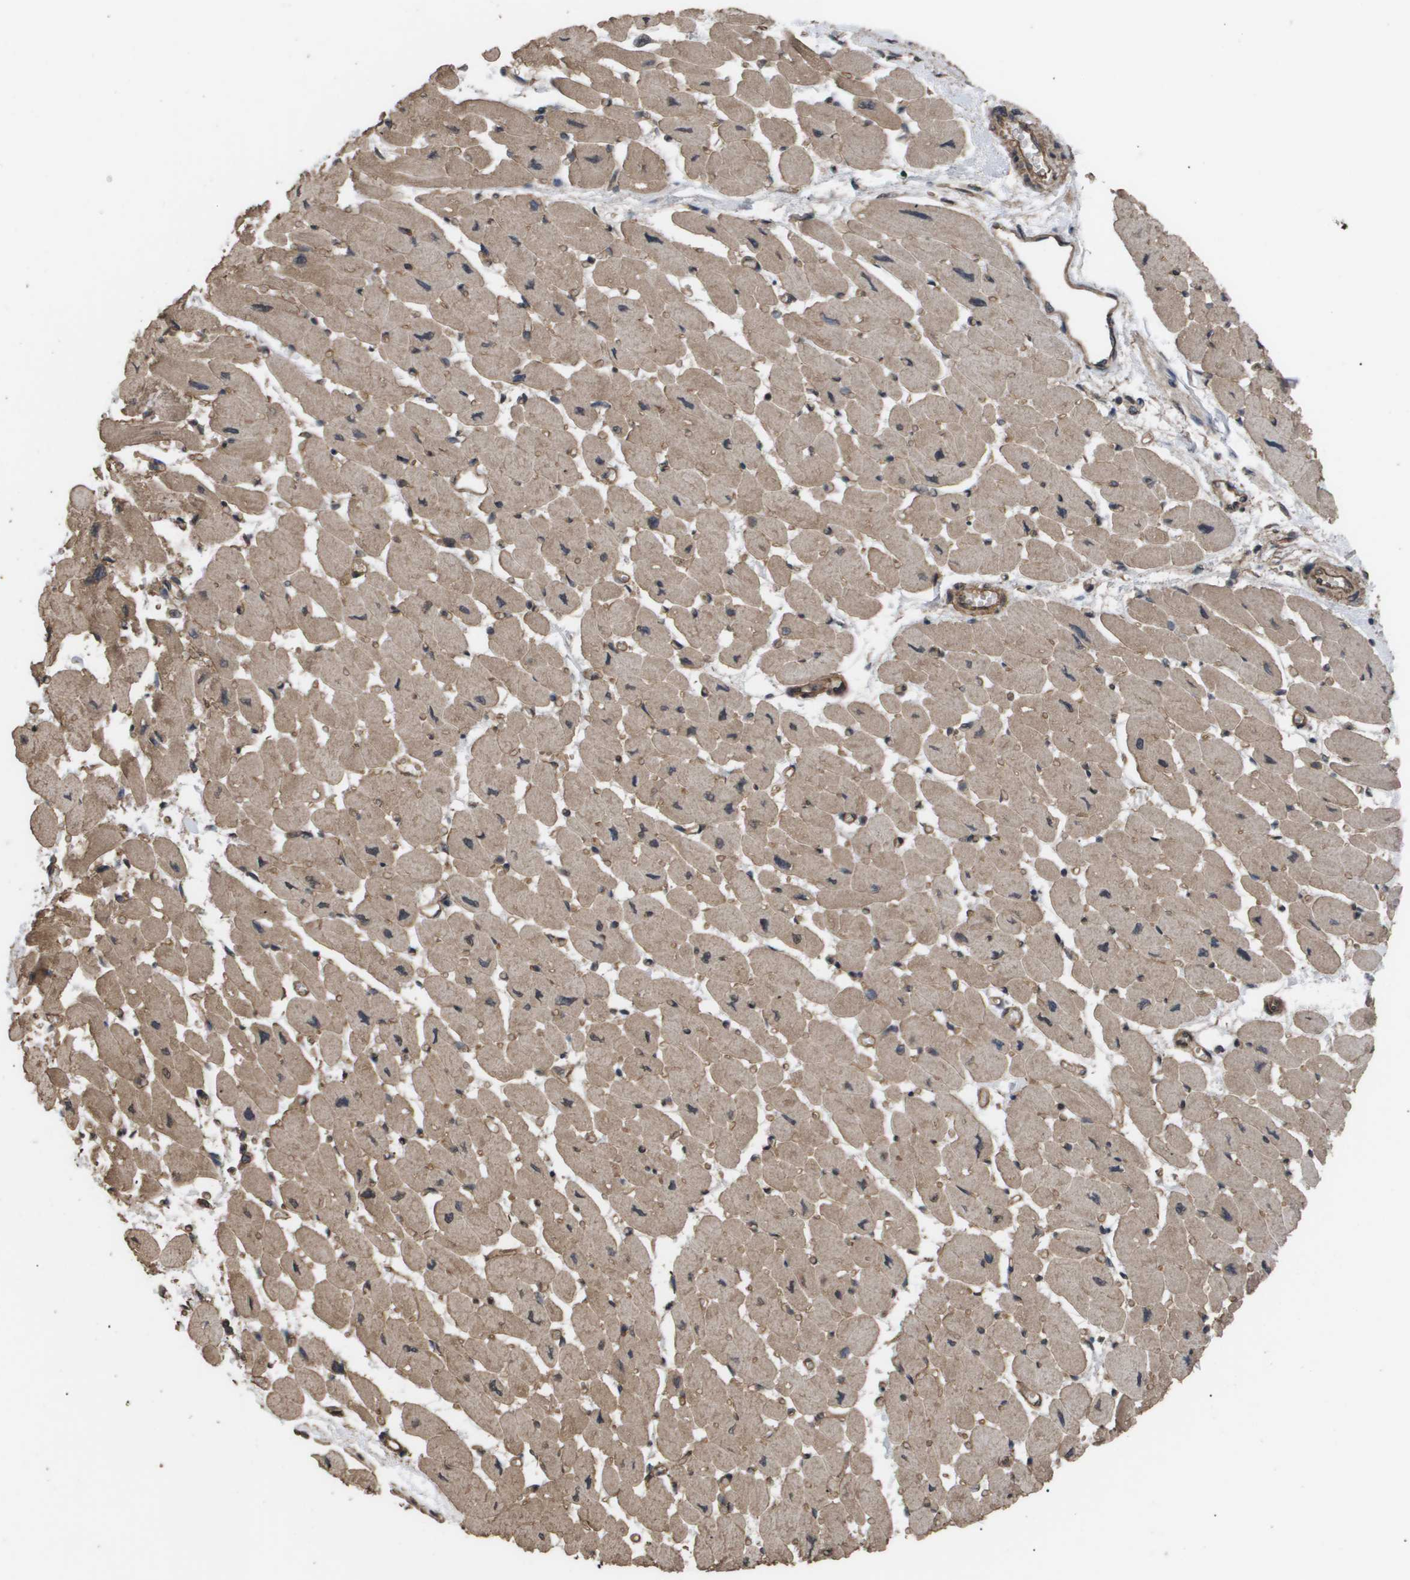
{"staining": {"intensity": "moderate", "quantity": ">75%", "location": "cytoplasmic/membranous"}, "tissue": "heart muscle", "cell_type": "Cardiomyocytes", "image_type": "normal", "snomed": [{"axis": "morphology", "description": "Normal tissue, NOS"}, {"axis": "topography", "description": "Heart"}], "caption": "Moderate cytoplasmic/membranous expression for a protein is present in approximately >75% of cardiomyocytes of unremarkable heart muscle using IHC.", "gene": "CUL5", "patient": {"sex": "female", "age": 54}}